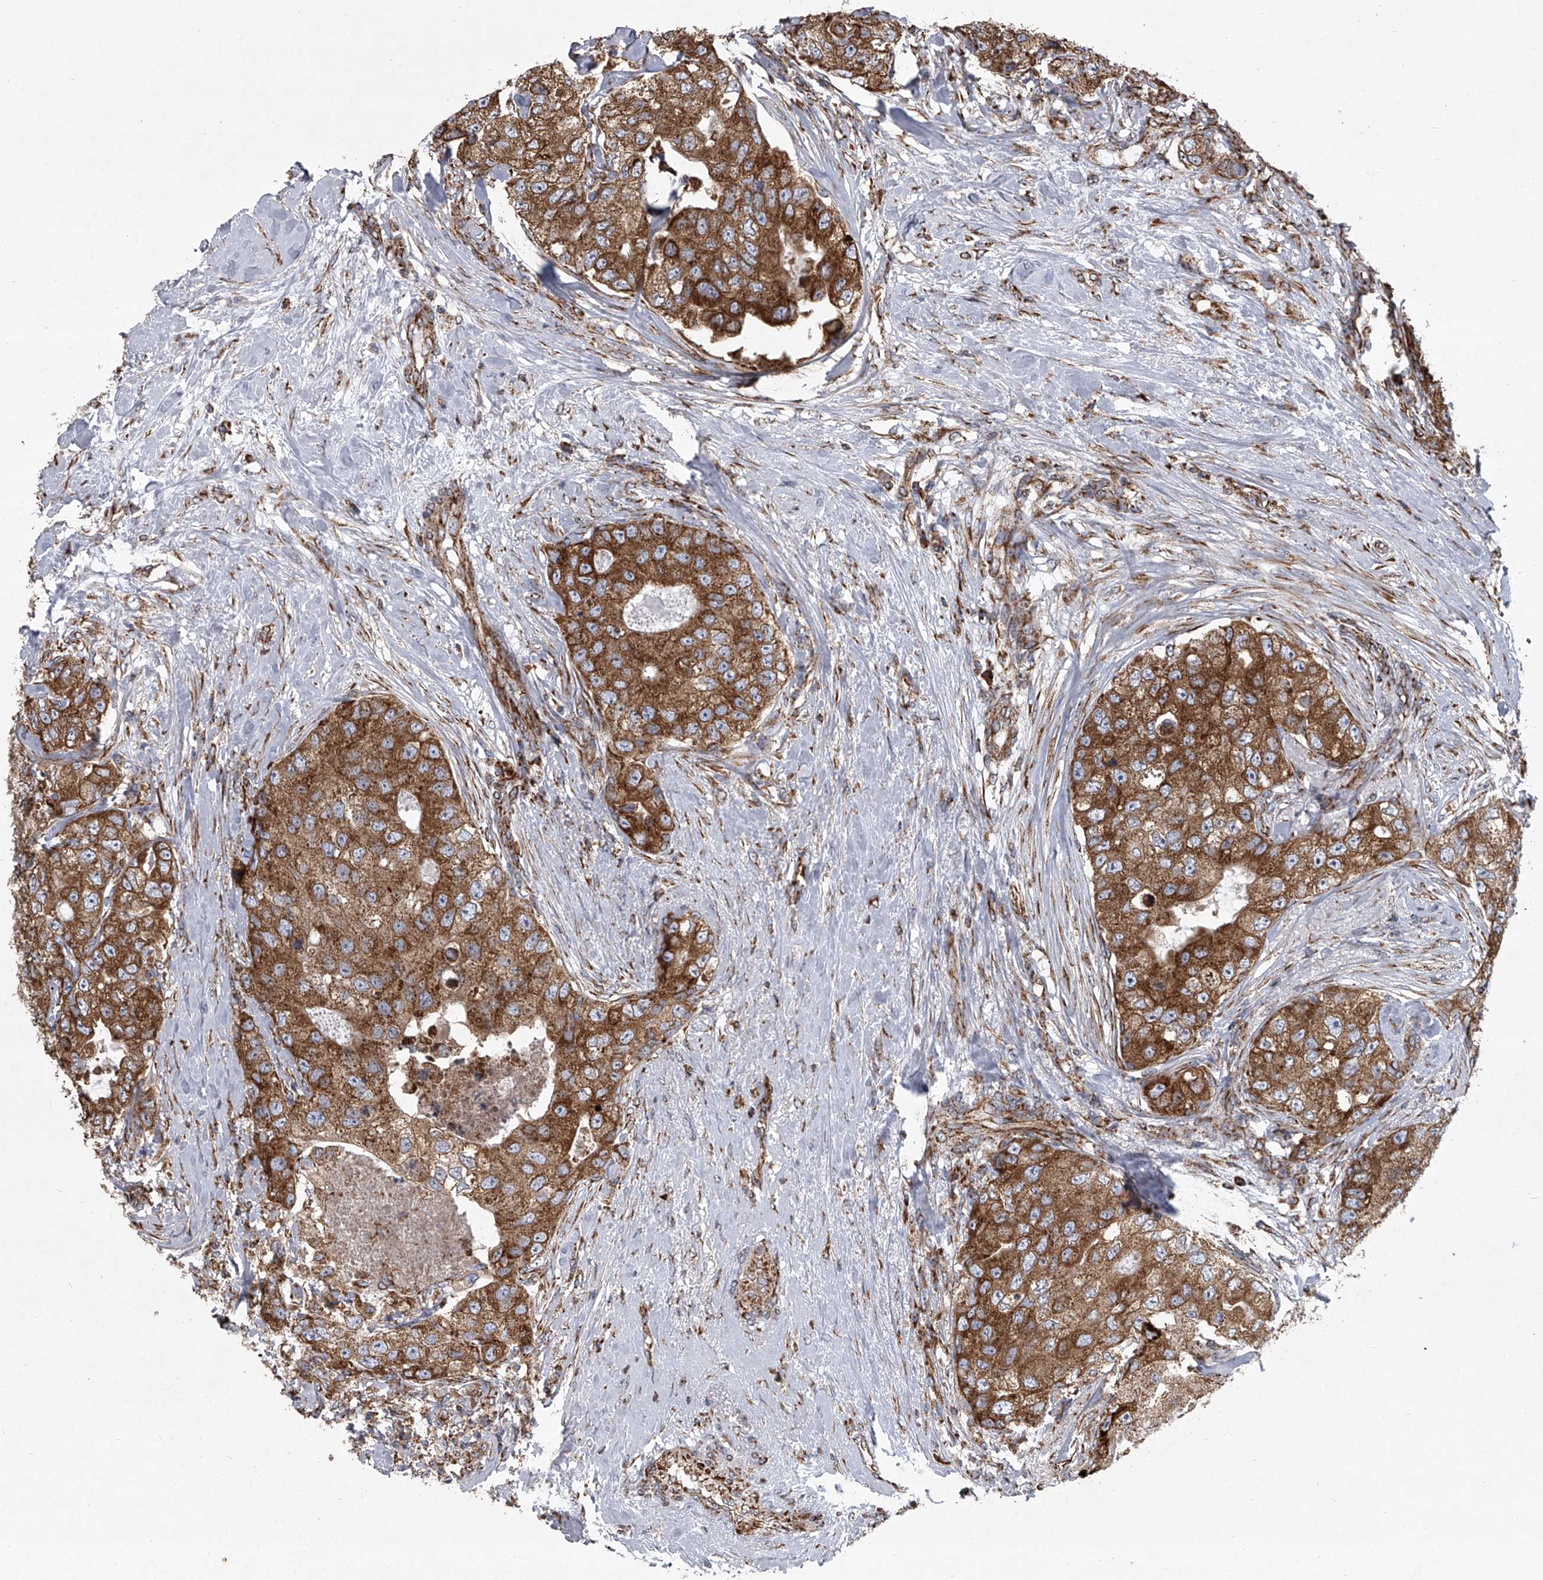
{"staining": {"intensity": "moderate", "quantity": ">75%", "location": "cytoplasmic/membranous"}, "tissue": "breast cancer", "cell_type": "Tumor cells", "image_type": "cancer", "snomed": [{"axis": "morphology", "description": "Duct carcinoma"}, {"axis": "topography", "description": "Breast"}], "caption": "This is an image of IHC staining of breast cancer, which shows moderate staining in the cytoplasmic/membranous of tumor cells.", "gene": "ZC3H15", "patient": {"sex": "female", "age": 62}}